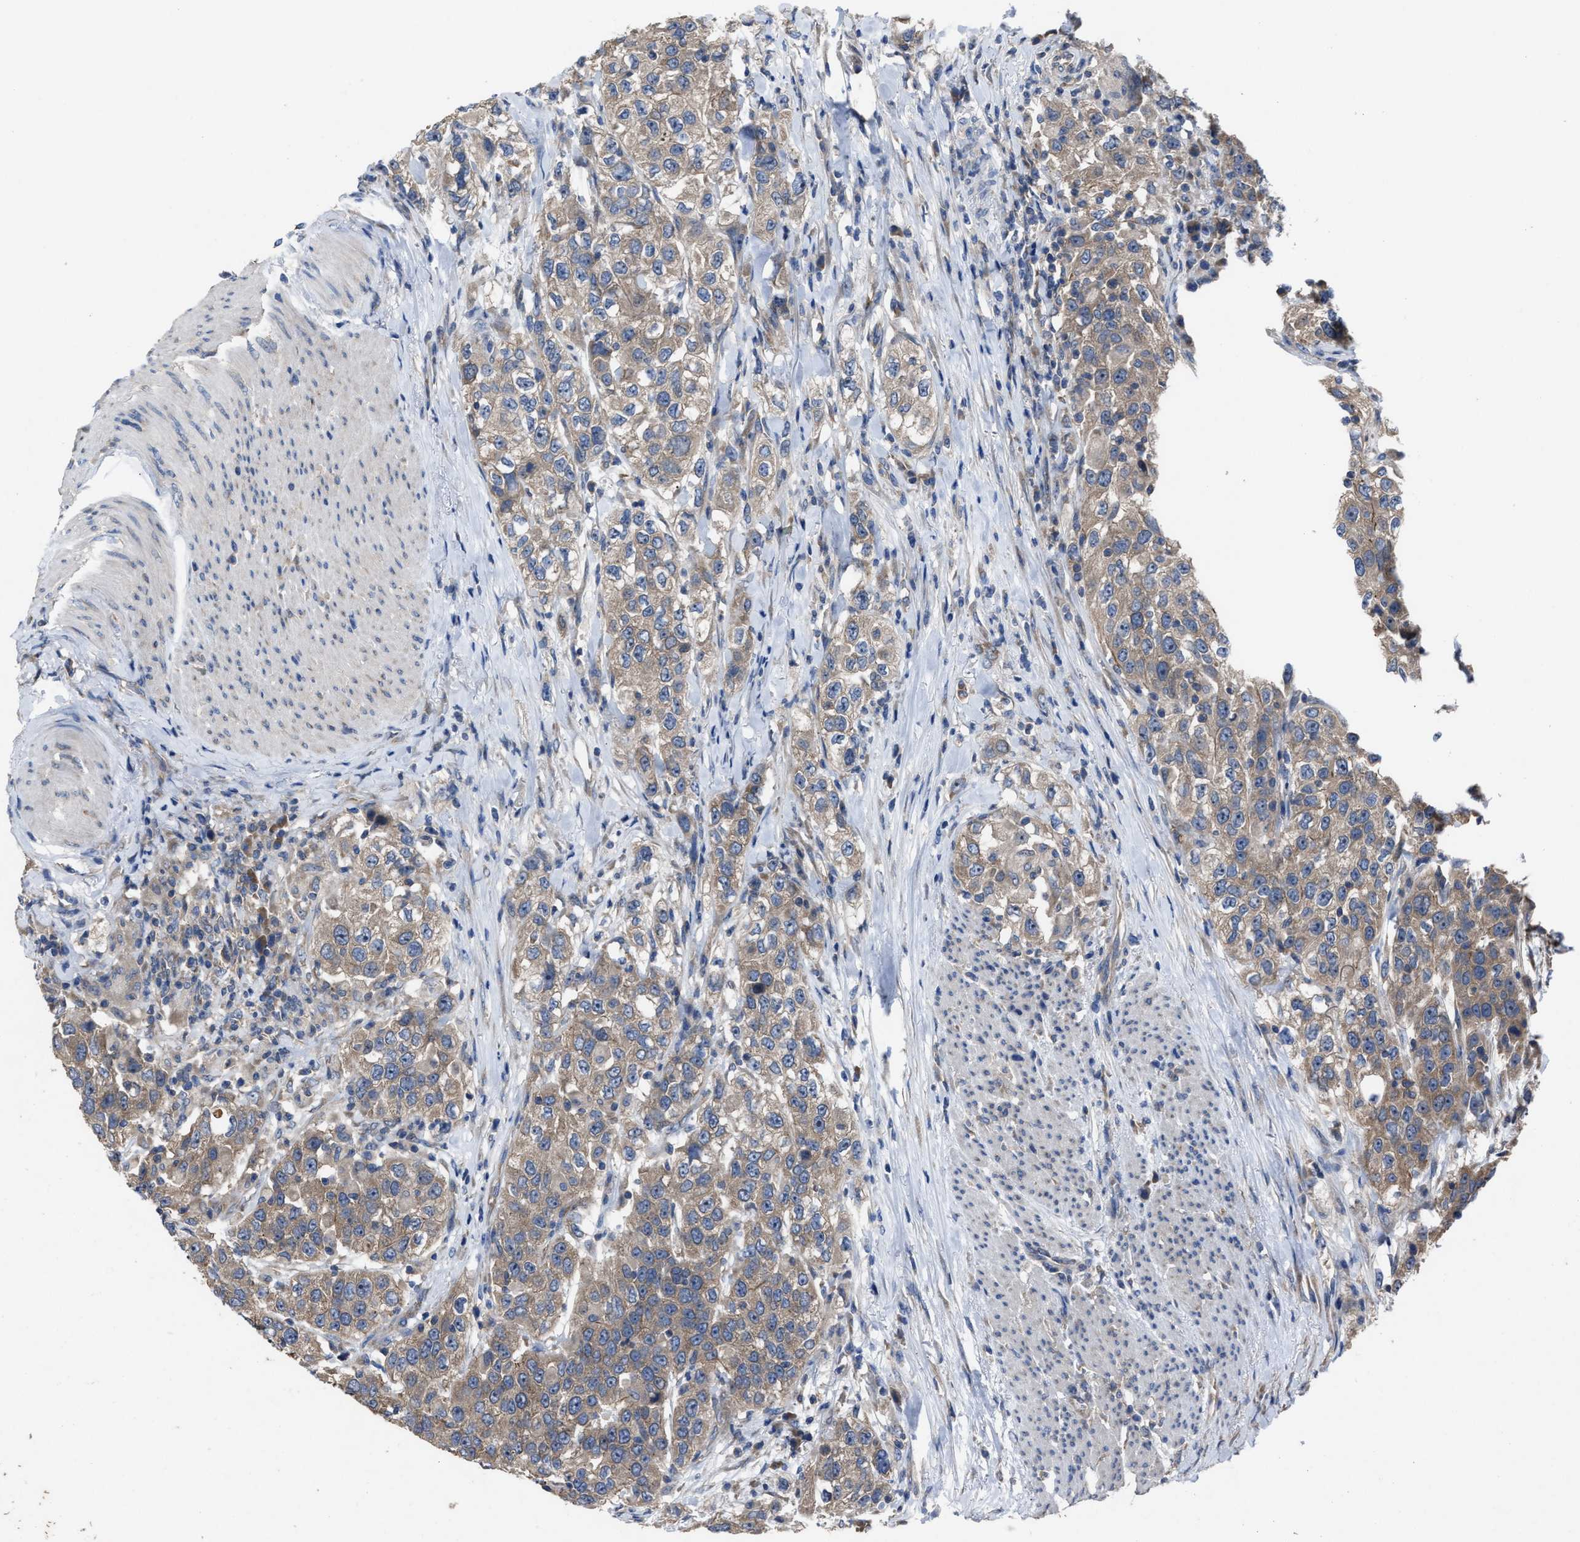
{"staining": {"intensity": "weak", "quantity": ">75%", "location": "cytoplasmic/membranous"}, "tissue": "urothelial cancer", "cell_type": "Tumor cells", "image_type": "cancer", "snomed": [{"axis": "morphology", "description": "Urothelial carcinoma, High grade"}, {"axis": "topography", "description": "Urinary bladder"}], "caption": "Human urothelial cancer stained with a protein marker displays weak staining in tumor cells.", "gene": "UPF1", "patient": {"sex": "female", "age": 80}}